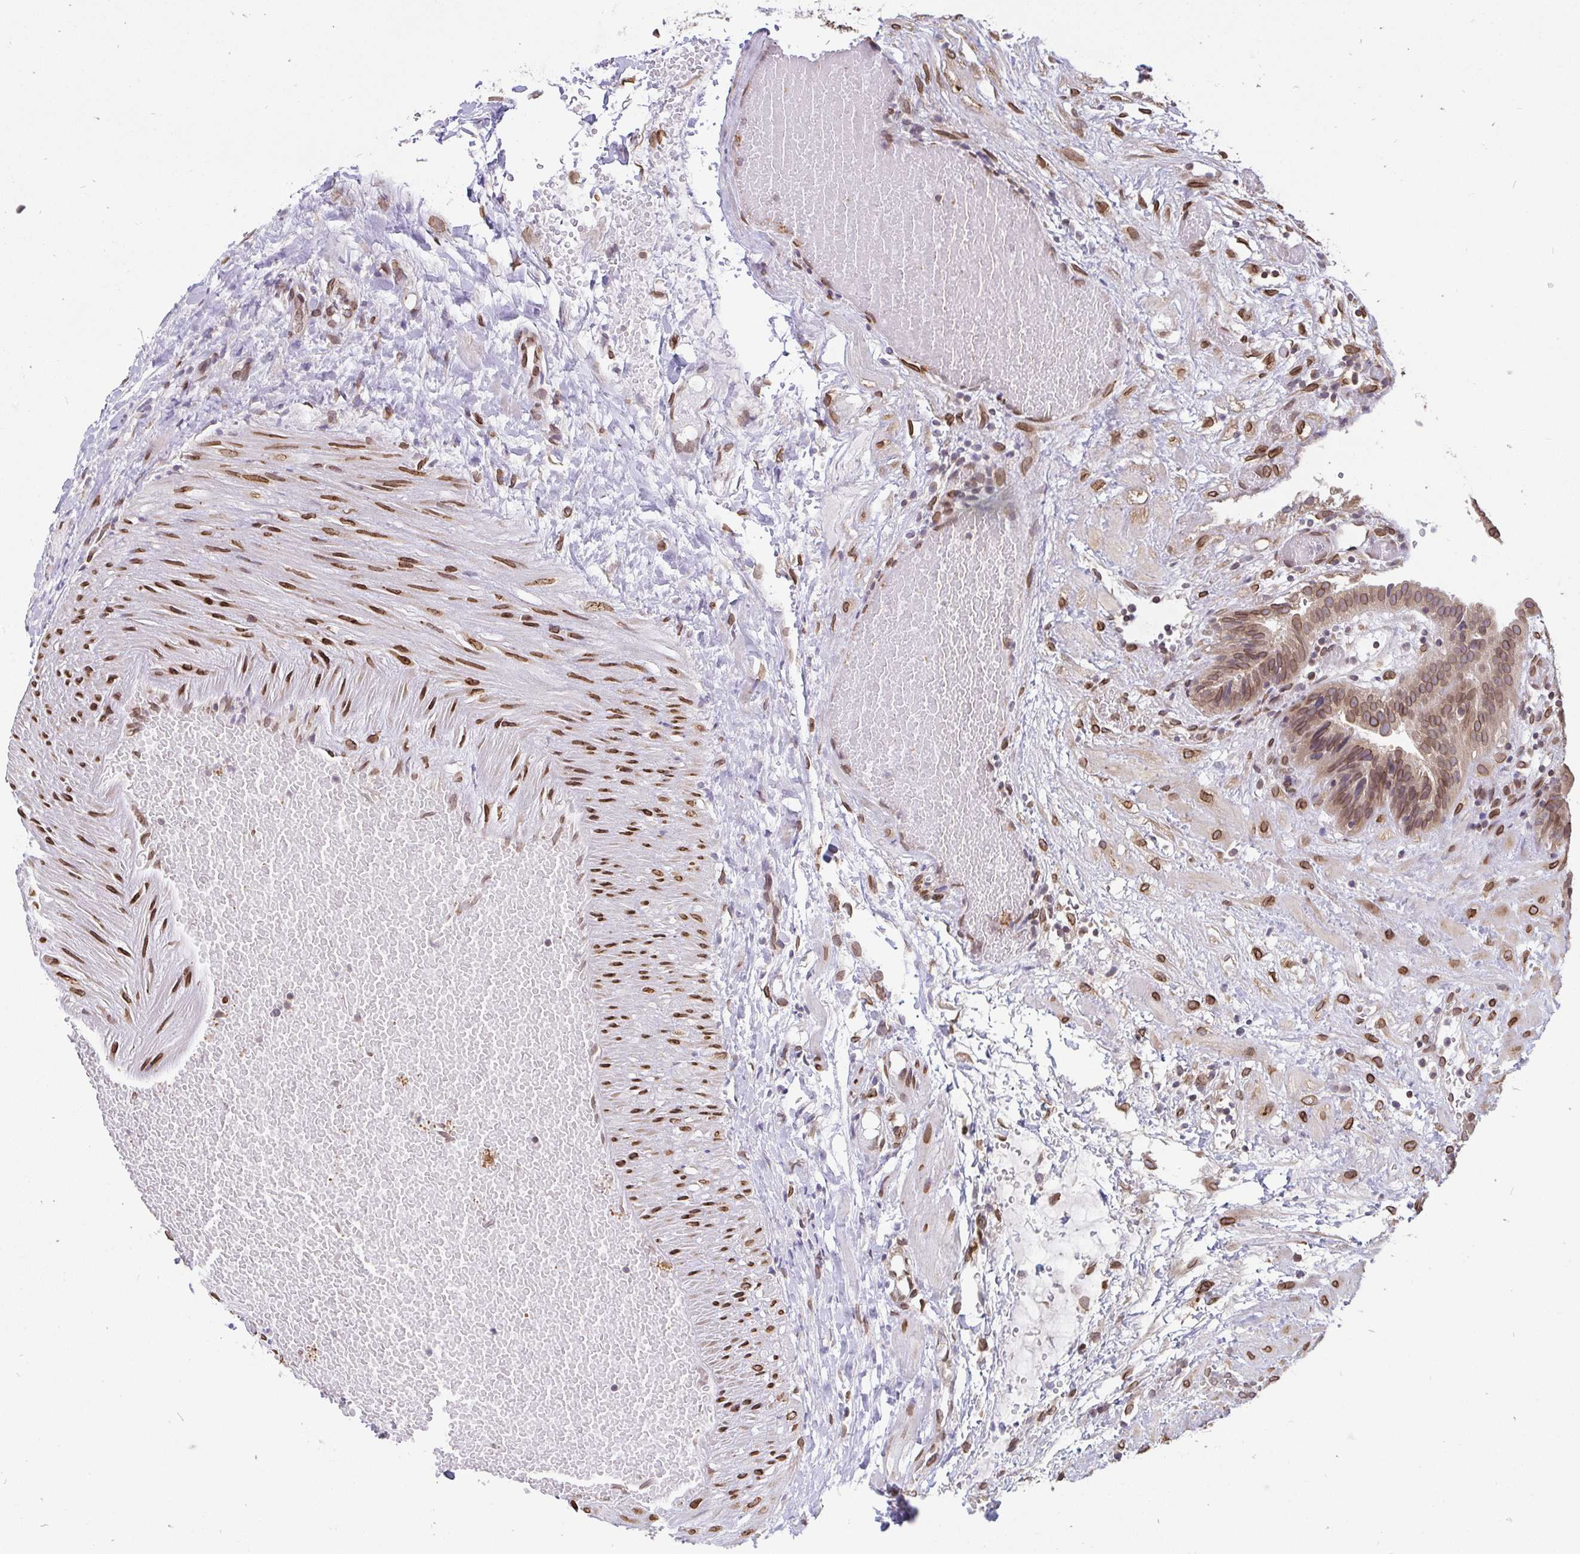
{"staining": {"intensity": "moderate", "quantity": ">75%", "location": "cytoplasmic/membranous,nuclear"}, "tissue": "fallopian tube", "cell_type": "Glandular cells", "image_type": "normal", "snomed": [{"axis": "morphology", "description": "Normal tissue, NOS"}, {"axis": "topography", "description": "Fallopian tube"}], "caption": "Immunohistochemical staining of unremarkable fallopian tube displays >75% levels of moderate cytoplasmic/membranous,nuclear protein expression in approximately >75% of glandular cells. Using DAB (3,3'-diaminobenzidine) (brown) and hematoxylin (blue) stains, captured at high magnification using brightfield microscopy.", "gene": "EMD", "patient": {"sex": "female", "age": 37}}